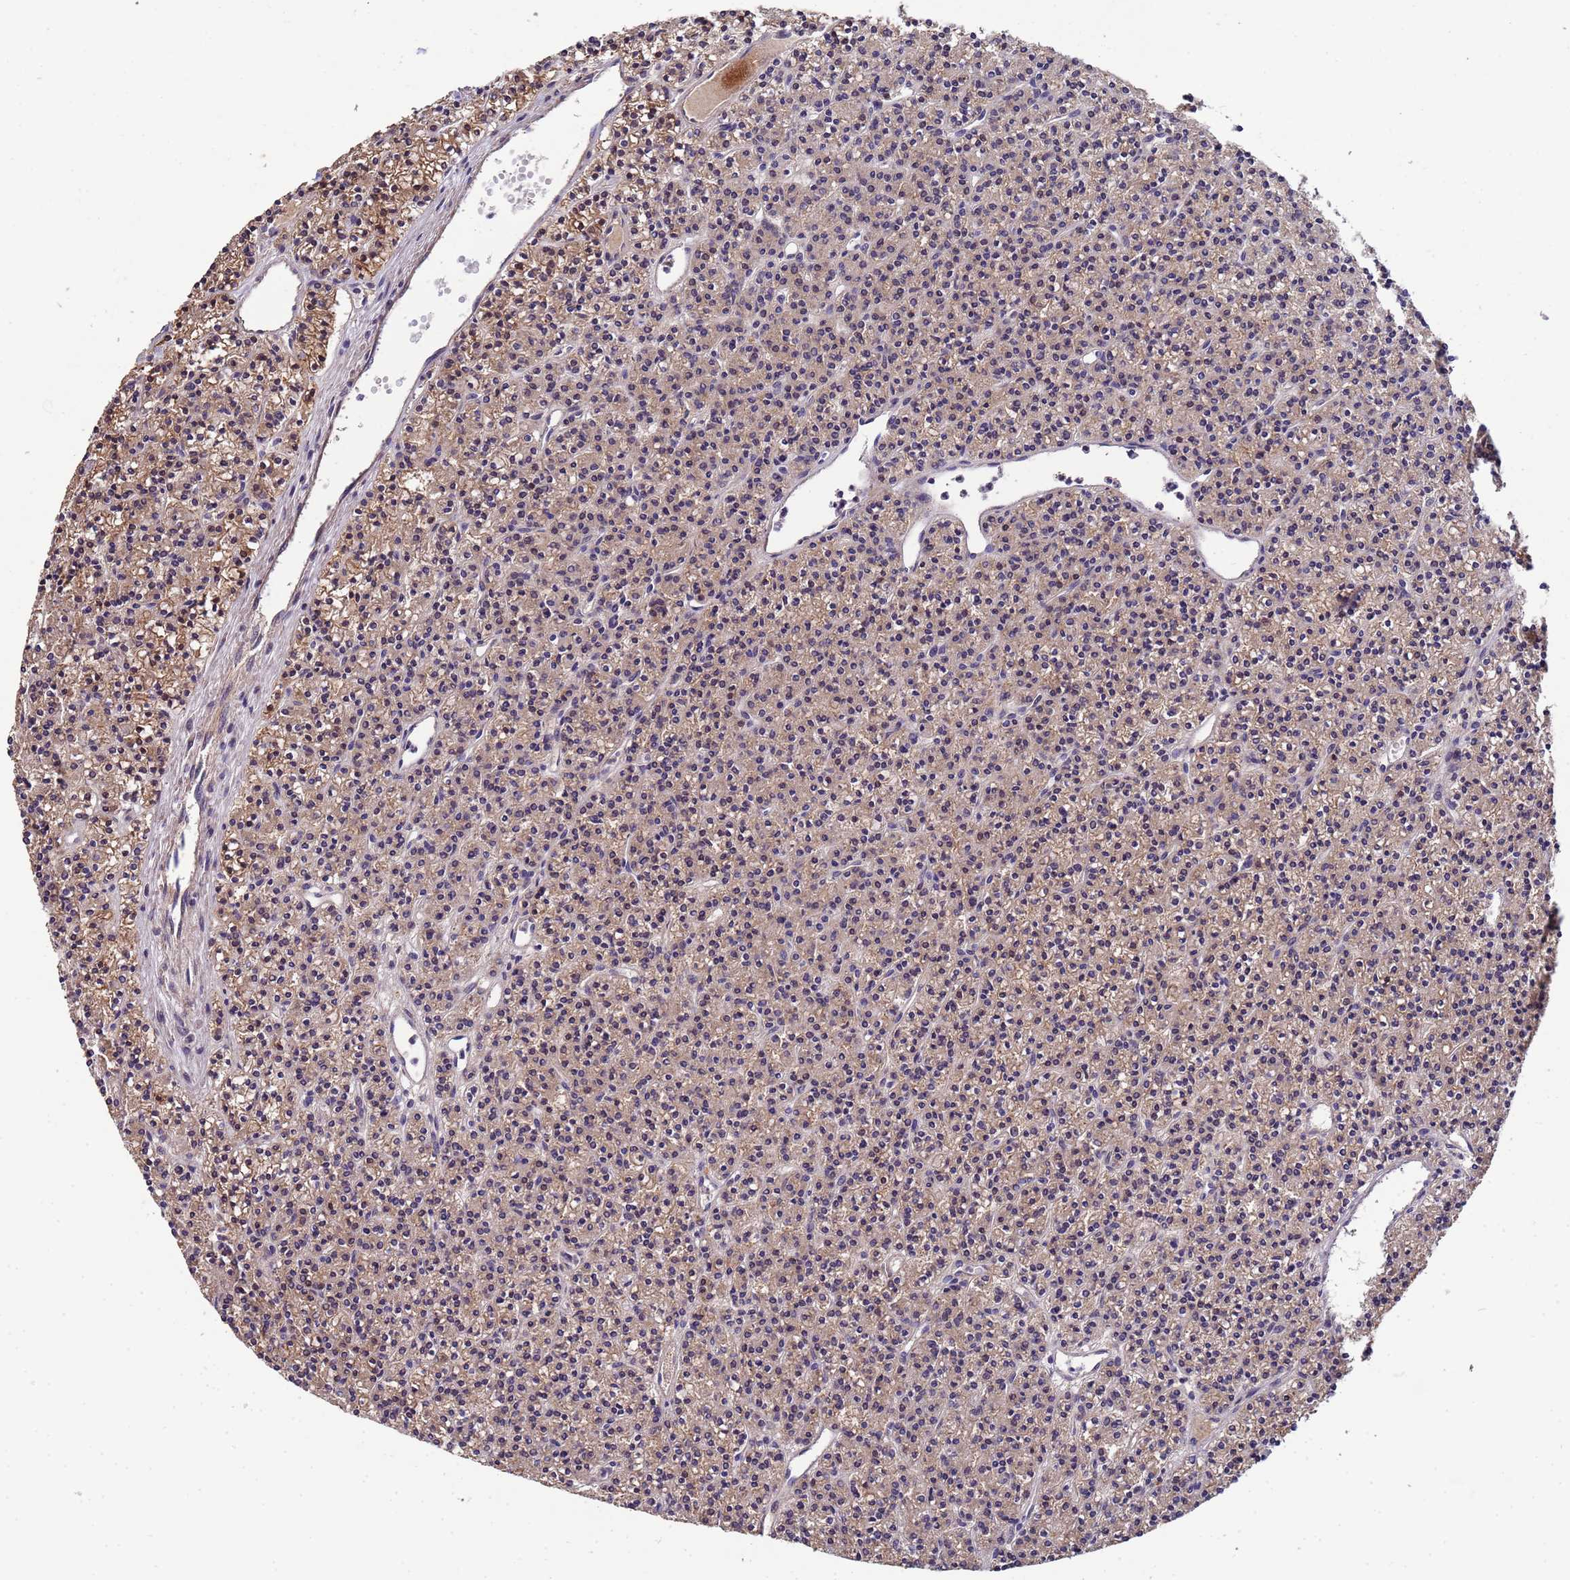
{"staining": {"intensity": "weak", "quantity": ">75%", "location": "cytoplasmic/membranous"}, "tissue": "parathyroid gland", "cell_type": "Glandular cells", "image_type": "normal", "snomed": [{"axis": "morphology", "description": "Normal tissue, NOS"}, {"axis": "topography", "description": "Parathyroid gland"}], "caption": "Normal parathyroid gland exhibits weak cytoplasmic/membranous staining in approximately >75% of glandular cells, visualized by immunohistochemistry.", "gene": "CDC34", "patient": {"sex": "female", "age": 45}}